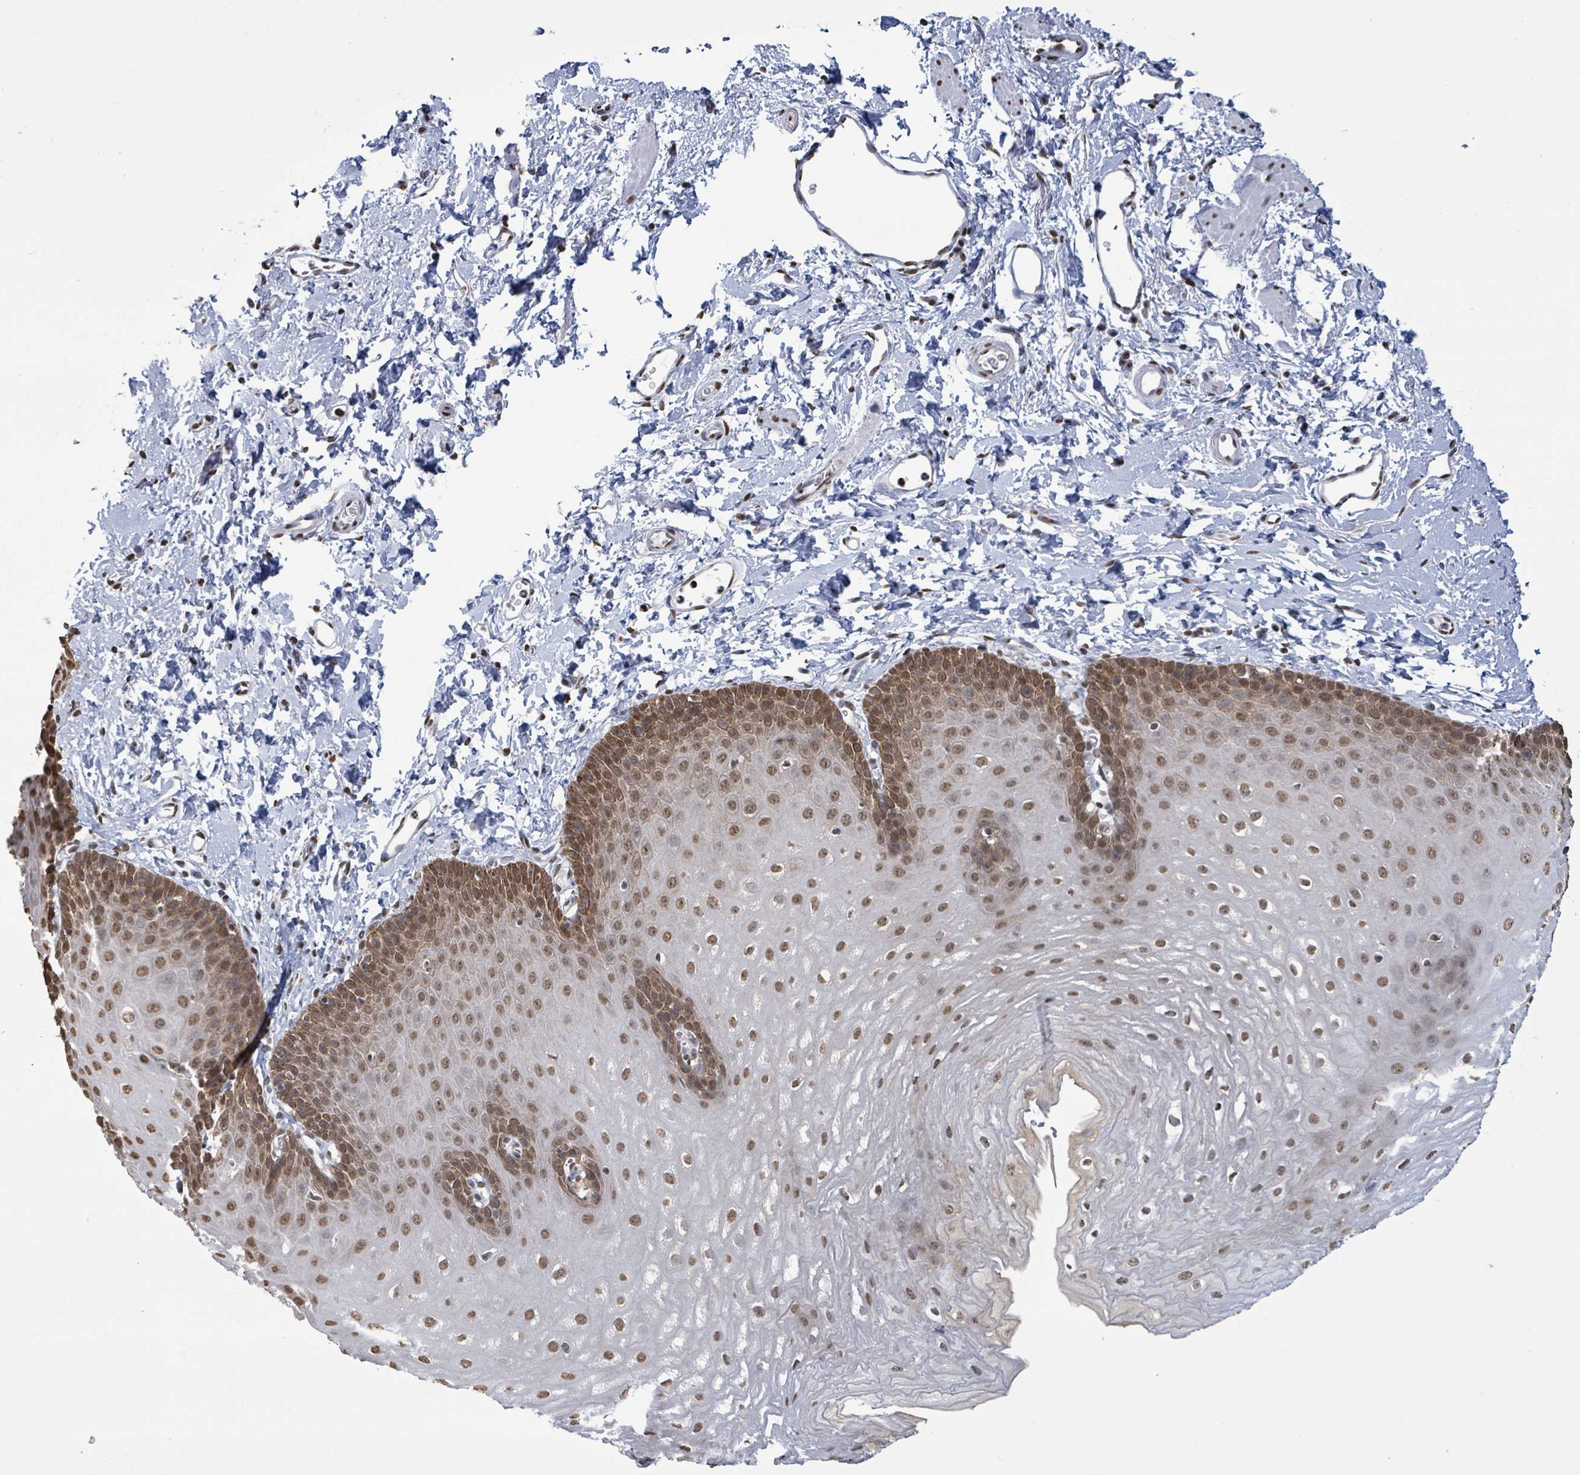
{"staining": {"intensity": "moderate", "quantity": ">75%", "location": "cytoplasmic/membranous,nuclear"}, "tissue": "esophagus", "cell_type": "Squamous epithelial cells", "image_type": "normal", "snomed": [{"axis": "morphology", "description": "Normal tissue, NOS"}, {"axis": "topography", "description": "Esophagus"}], "caption": "Brown immunohistochemical staining in benign esophagus reveals moderate cytoplasmic/membranous,nuclear positivity in approximately >75% of squamous epithelial cells.", "gene": "SAMD14", "patient": {"sex": "male", "age": 70}}